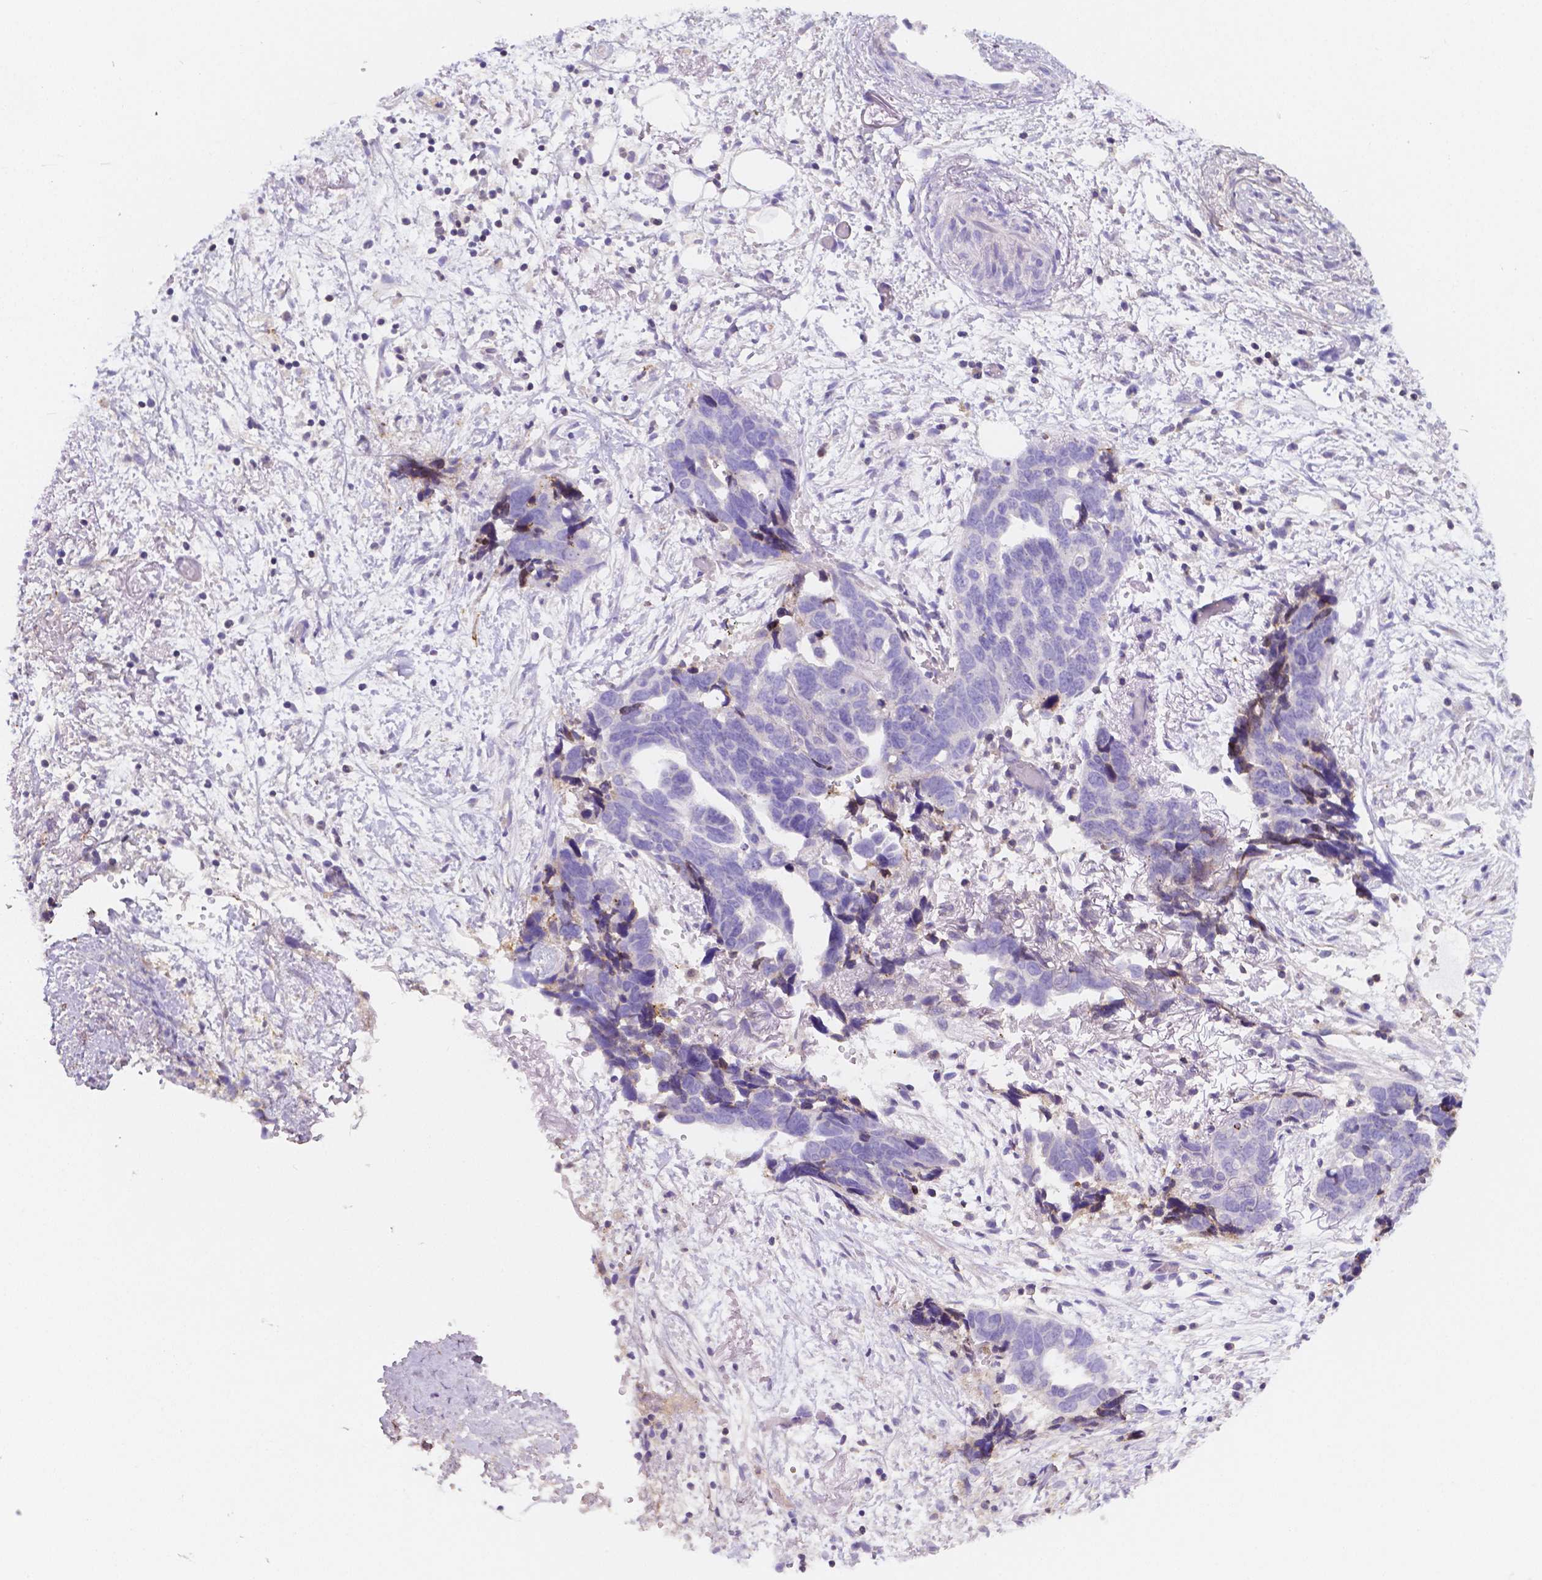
{"staining": {"intensity": "negative", "quantity": "none", "location": "none"}, "tissue": "ovarian cancer", "cell_type": "Tumor cells", "image_type": "cancer", "snomed": [{"axis": "morphology", "description": "Cystadenocarcinoma, serous, NOS"}, {"axis": "topography", "description": "Ovary"}], "caption": "Immunohistochemistry photomicrograph of neoplastic tissue: ovarian serous cystadenocarcinoma stained with DAB (3,3'-diaminobenzidine) displays no significant protein staining in tumor cells.", "gene": "GABRD", "patient": {"sex": "female", "age": 69}}